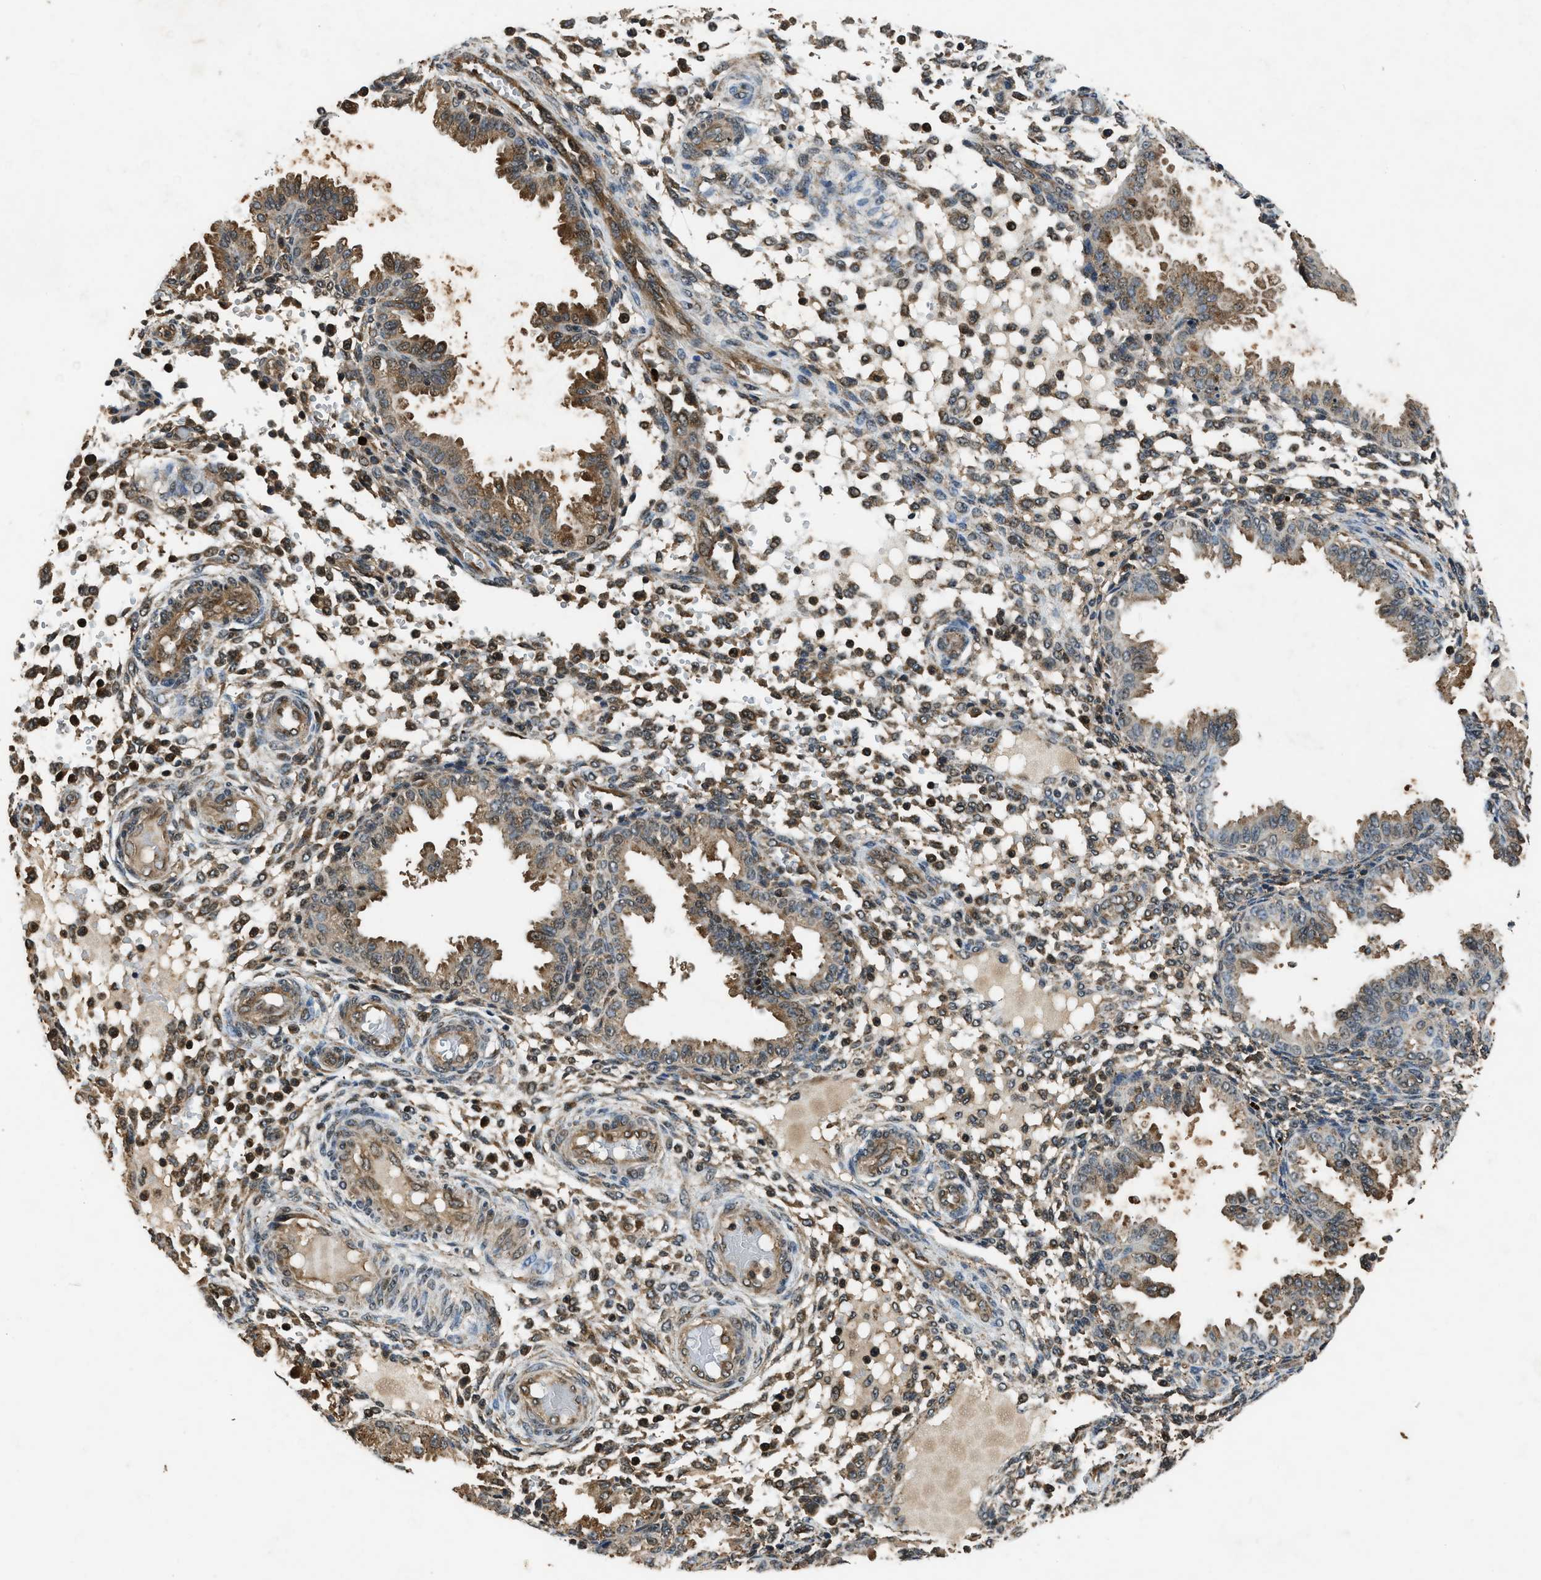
{"staining": {"intensity": "moderate", "quantity": "25%-75%", "location": "cytoplasmic/membranous"}, "tissue": "endometrium", "cell_type": "Cells in endometrial stroma", "image_type": "normal", "snomed": [{"axis": "morphology", "description": "Normal tissue, NOS"}, {"axis": "topography", "description": "Endometrium"}], "caption": "Endometrium stained with DAB immunohistochemistry displays medium levels of moderate cytoplasmic/membranous positivity in about 25%-75% of cells in endometrial stroma. Immunohistochemistry (ihc) stains the protein of interest in brown and the nuclei are stained blue.", "gene": "RPS6KB1", "patient": {"sex": "female", "age": 33}}